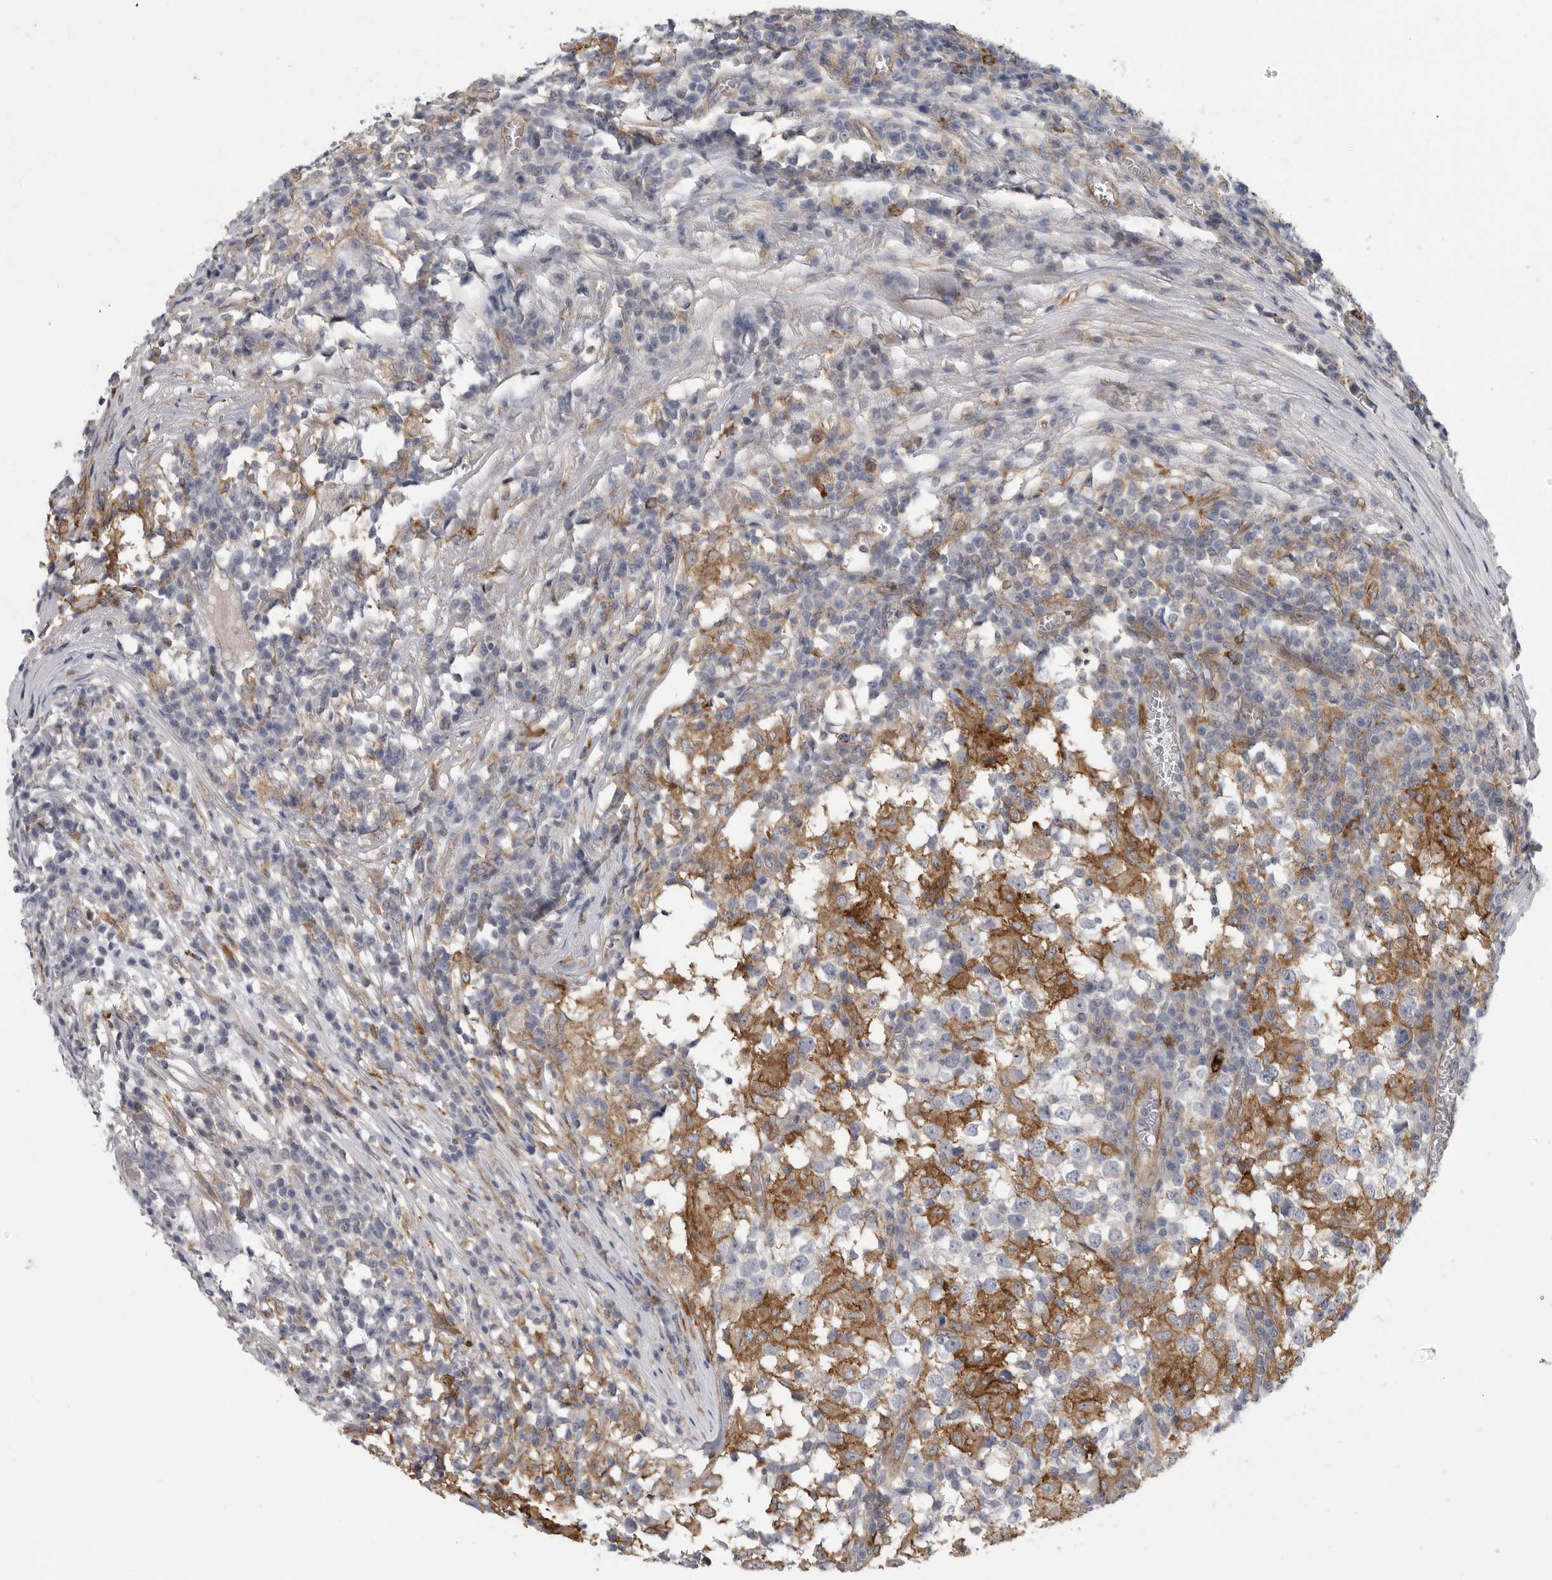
{"staining": {"intensity": "negative", "quantity": "none", "location": "none"}, "tissue": "testis cancer", "cell_type": "Tumor cells", "image_type": "cancer", "snomed": [{"axis": "morphology", "description": "Seminoma, NOS"}, {"axis": "topography", "description": "Testis"}], "caption": "IHC of testis seminoma displays no expression in tumor cells.", "gene": "SIGLEC10", "patient": {"sex": "male", "age": 65}}